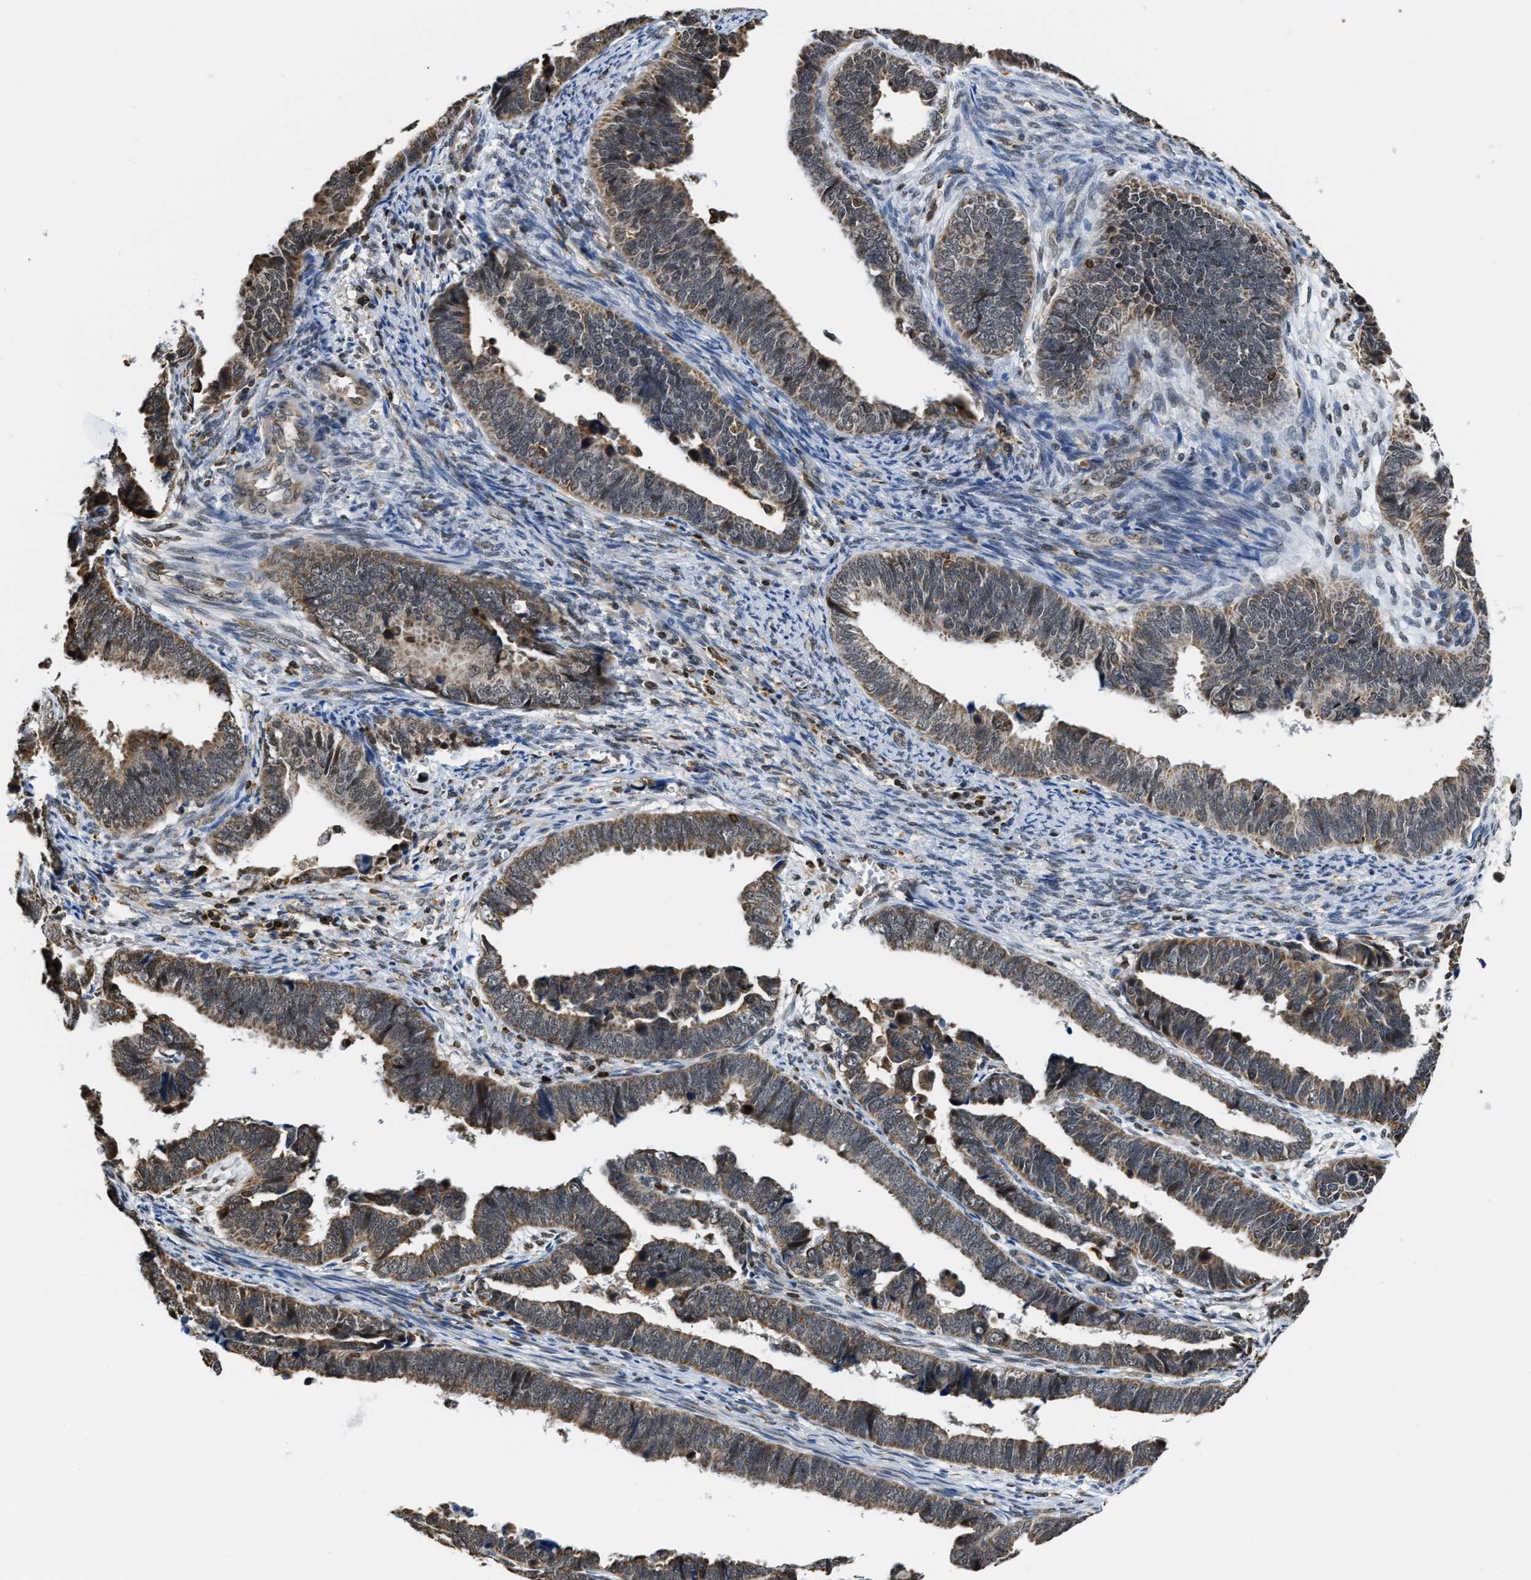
{"staining": {"intensity": "moderate", "quantity": ">75%", "location": "cytoplasmic/membranous"}, "tissue": "endometrial cancer", "cell_type": "Tumor cells", "image_type": "cancer", "snomed": [{"axis": "morphology", "description": "Adenocarcinoma, NOS"}, {"axis": "topography", "description": "Endometrium"}], "caption": "This photomicrograph reveals immunohistochemistry staining of human adenocarcinoma (endometrial), with medium moderate cytoplasmic/membranous positivity in approximately >75% of tumor cells.", "gene": "STK10", "patient": {"sex": "female", "age": 75}}